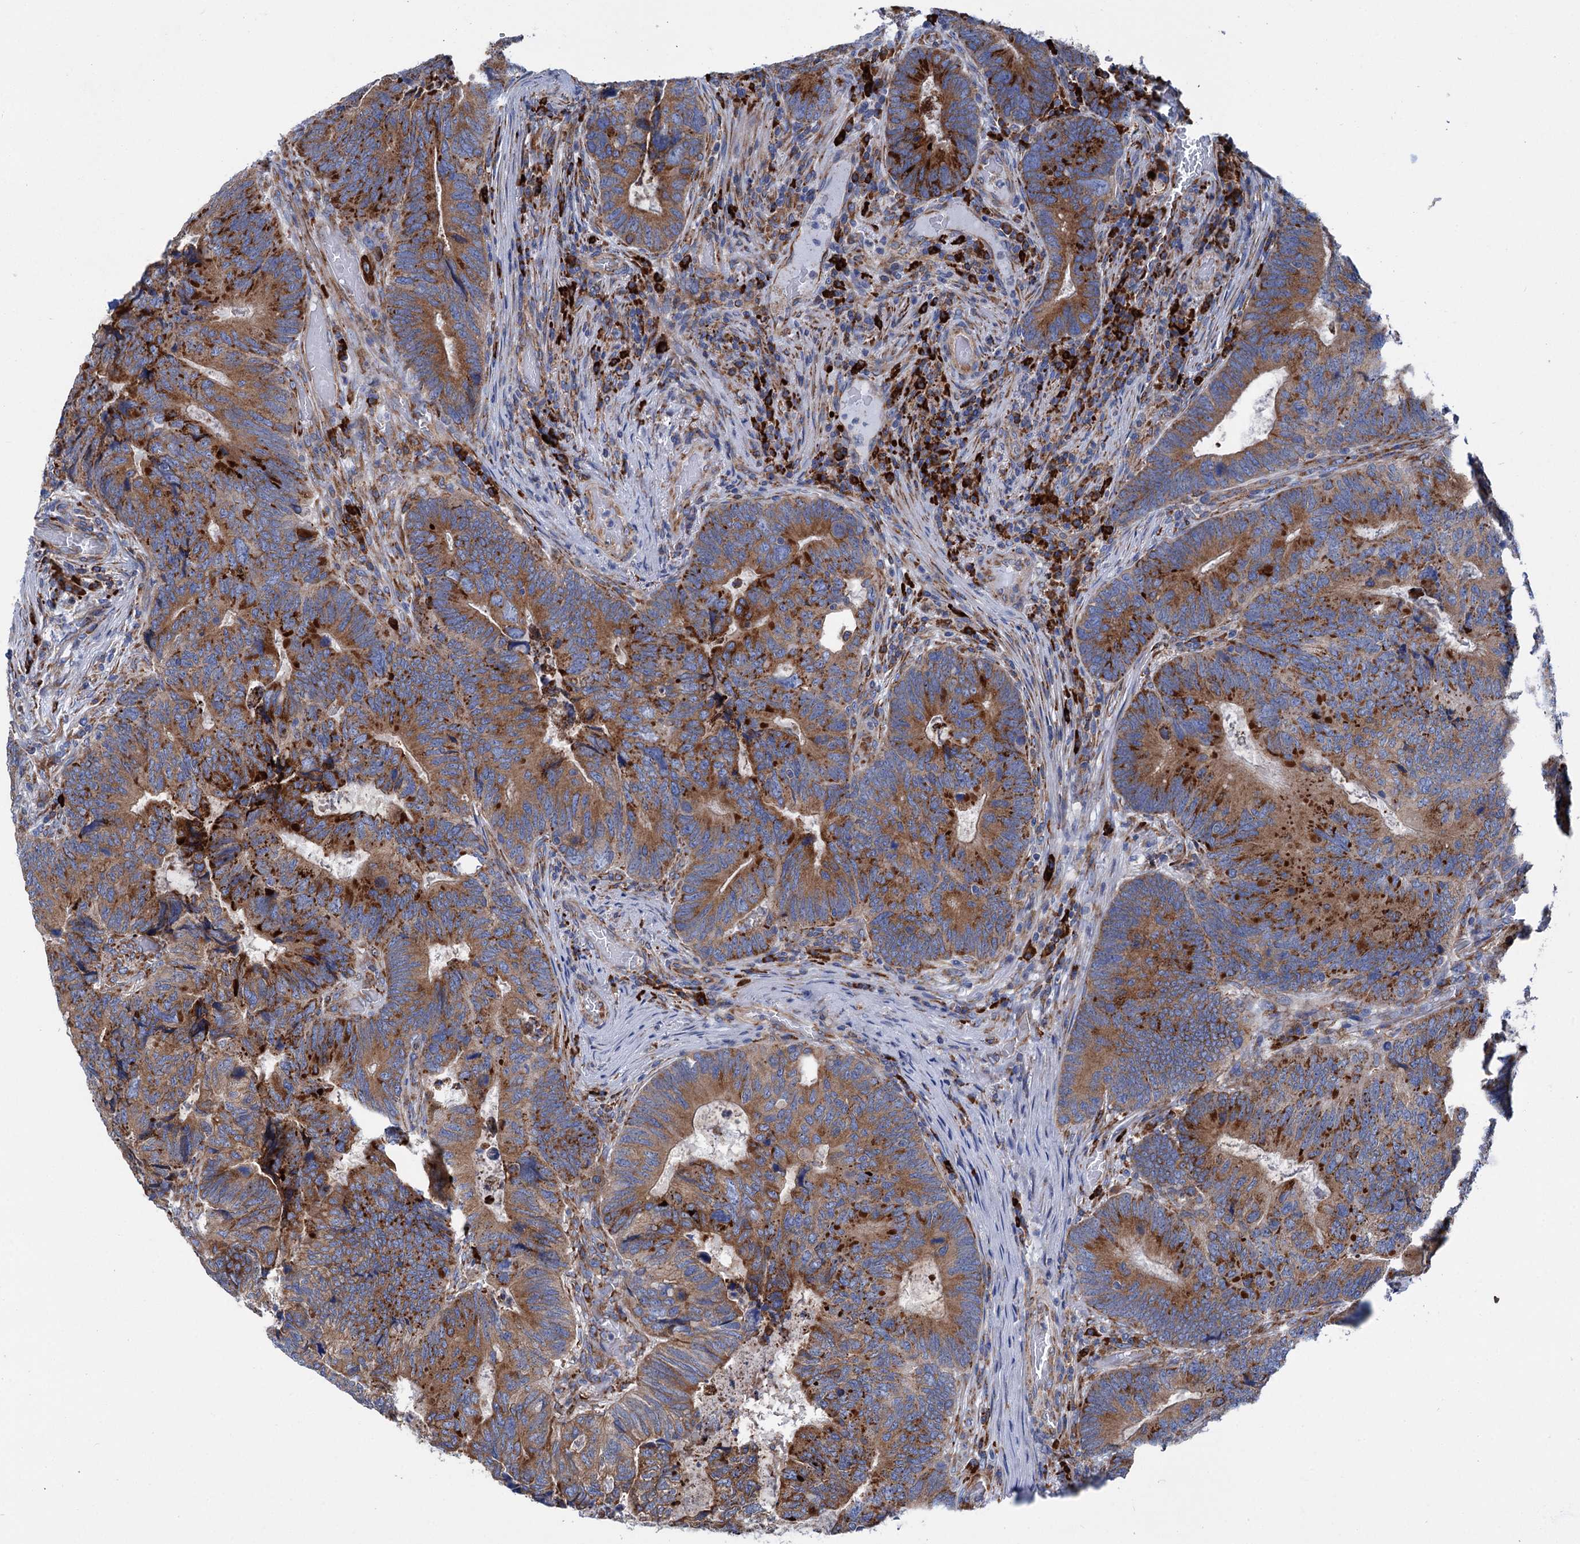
{"staining": {"intensity": "strong", "quantity": ">75%", "location": "cytoplasmic/membranous"}, "tissue": "colorectal cancer", "cell_type": "Tumor cells", "image_type": "cancer", "snomed": [{"axis": "morphology", "description": "Adenocarcinoma, NOS"}, {"axis": "topography", "description": "Colon"}], "caption": "A brown stain shows strong cytoplasmic/membranous expression of a protein in adenocarcinoma (colorectal) tumor cells.", "gene": "SHE", "patient": {"sex": "female", "age": 67}}